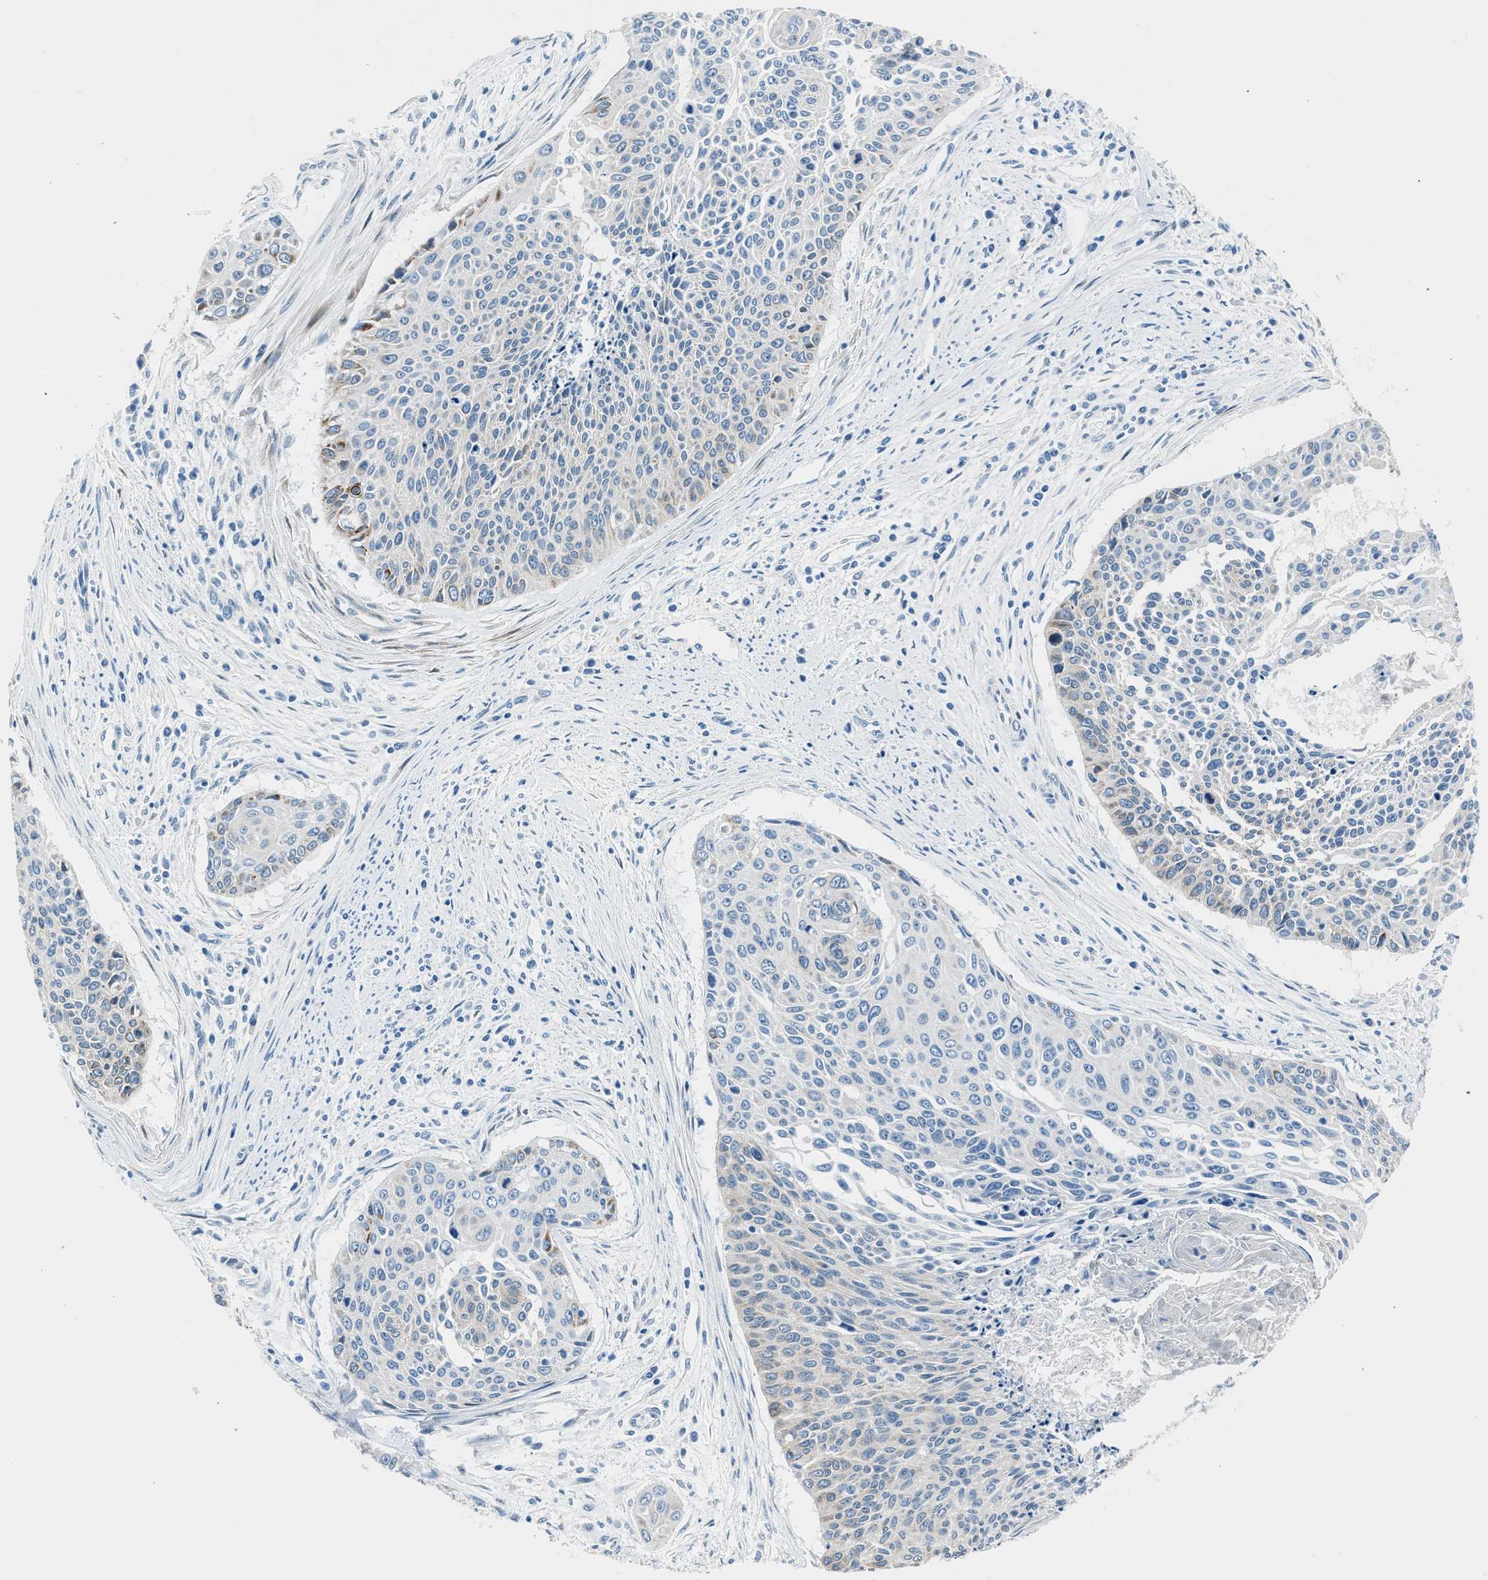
{"staining": {"intensity": "moderate", "quantity": "<25%", "location": "cytoplasmic/membranous"}, "tissue": "cervical cancer", "cell_type": "Tumor cells", "image_type": "cancer", "snomed": [{"axis": "morphology", "description": "Squamous cell carcinoma, NOS"}, {"axis": "topography", "description": "Cervix"}], "caption": "Moderate cytoplasmic/membranous positivity for a protein is identified in approximately <25% of tumor cells of cervical cancer (squamous cell carcinoma) using IHC.", "gene": "RNF41", "patient": {"sex": "female", "age": 55}}